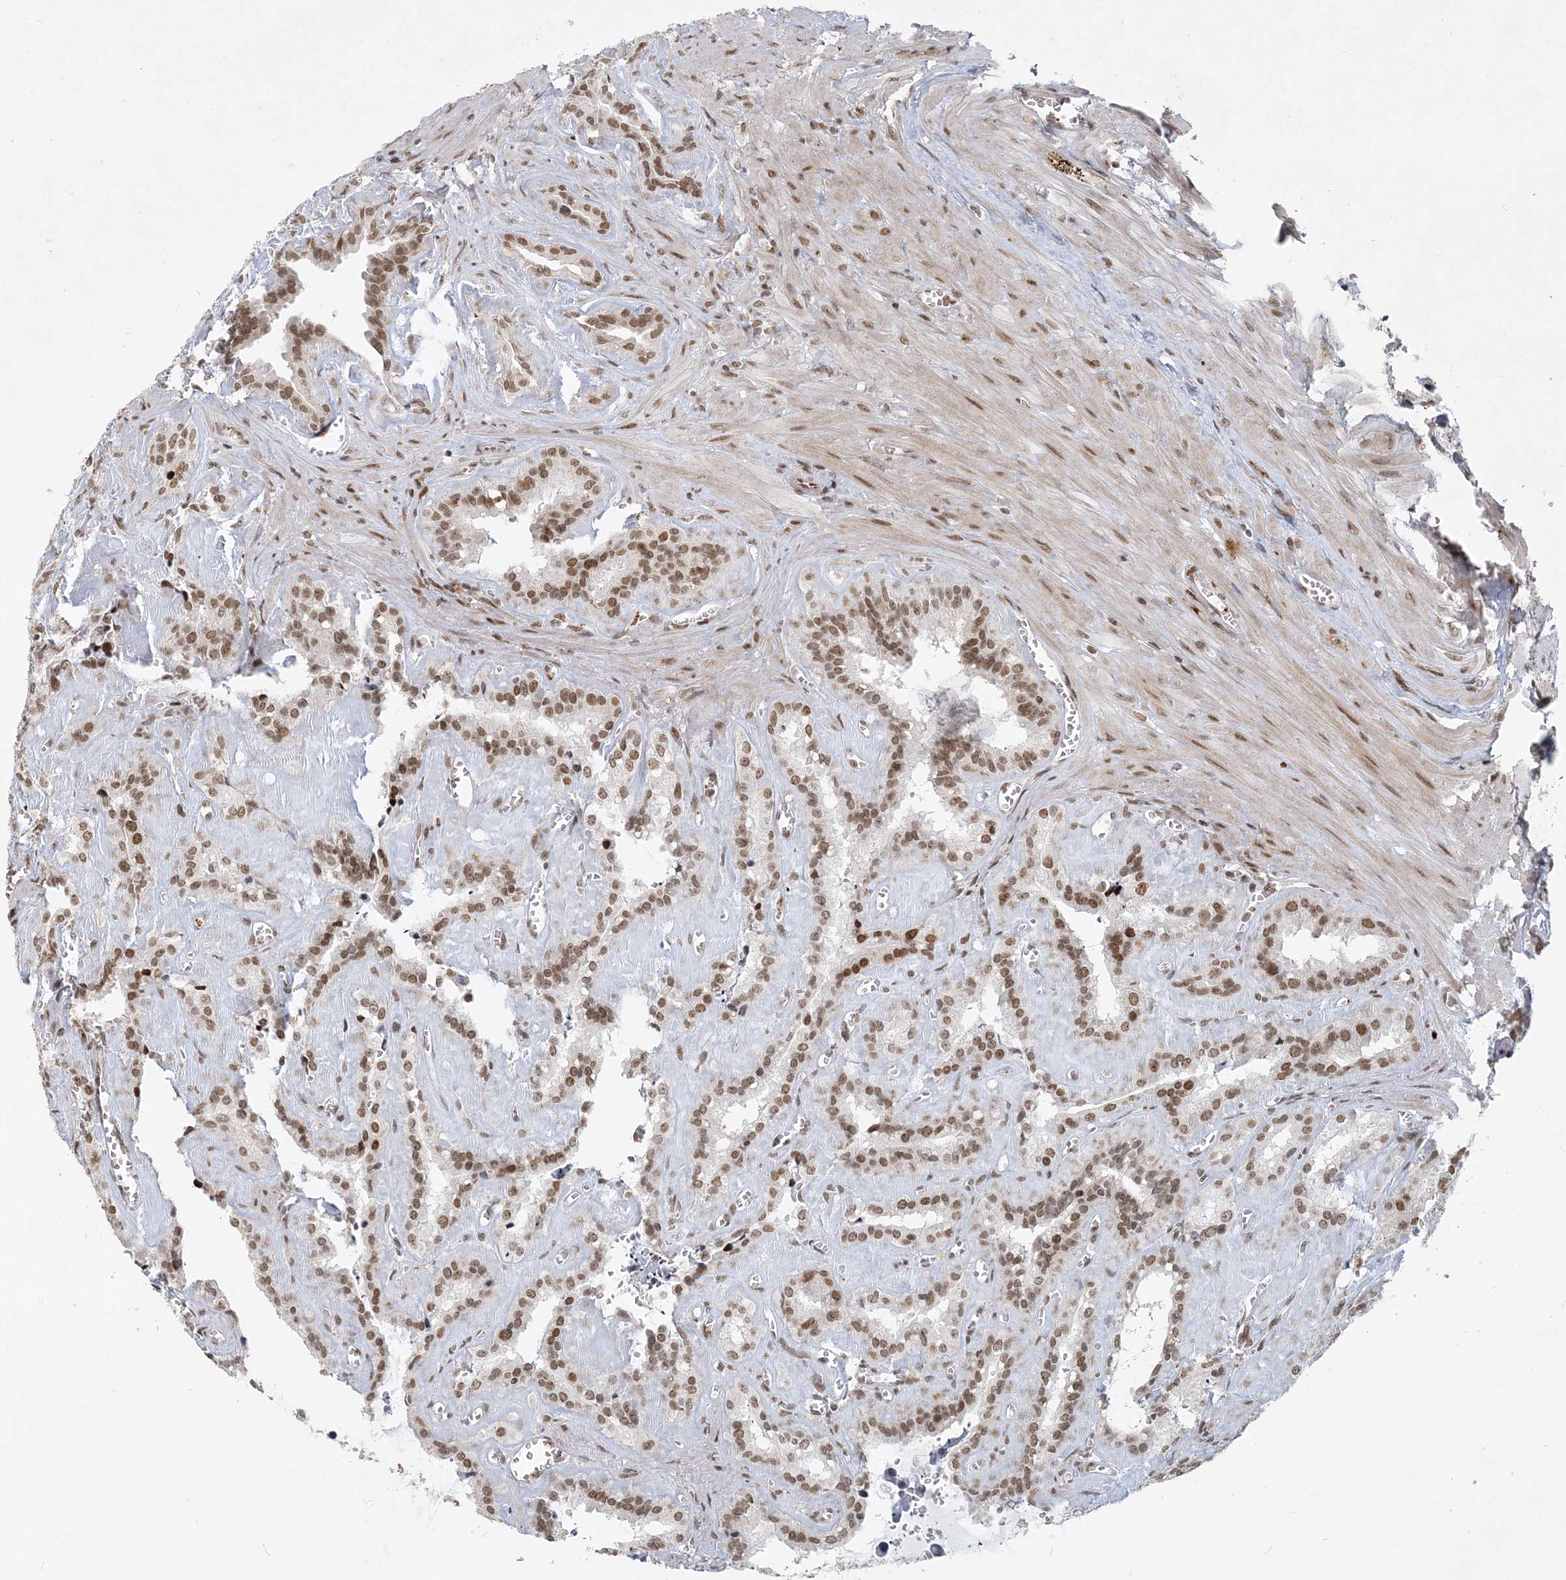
{"staining": {"intensity": "moderate", "quantity": ">75%", "location": "nuclear"}, "tissue": "seminal vesicle", "cell_type": "Glandular cells", "image_type": "normal", "snomed": [{"axis": "morphology", "description": "Normal tissue, NOS"}, {"axis": "topography", "description": "Prostate"}, {"axis": "topography", "description": "Seminal veicle"}], "caption": "A brown stain shows moderate nuclear staining of a protein in glandular cells of unremarkable seminal vesicle. Using DAB (3,3'-diaminobenzidine) (brown) and hematoxylin (blue) stains, captured at high magnification using brightfield microscopy.", "gene": "BAZ1B", "patient": {"sex": "male", "age": 59}}